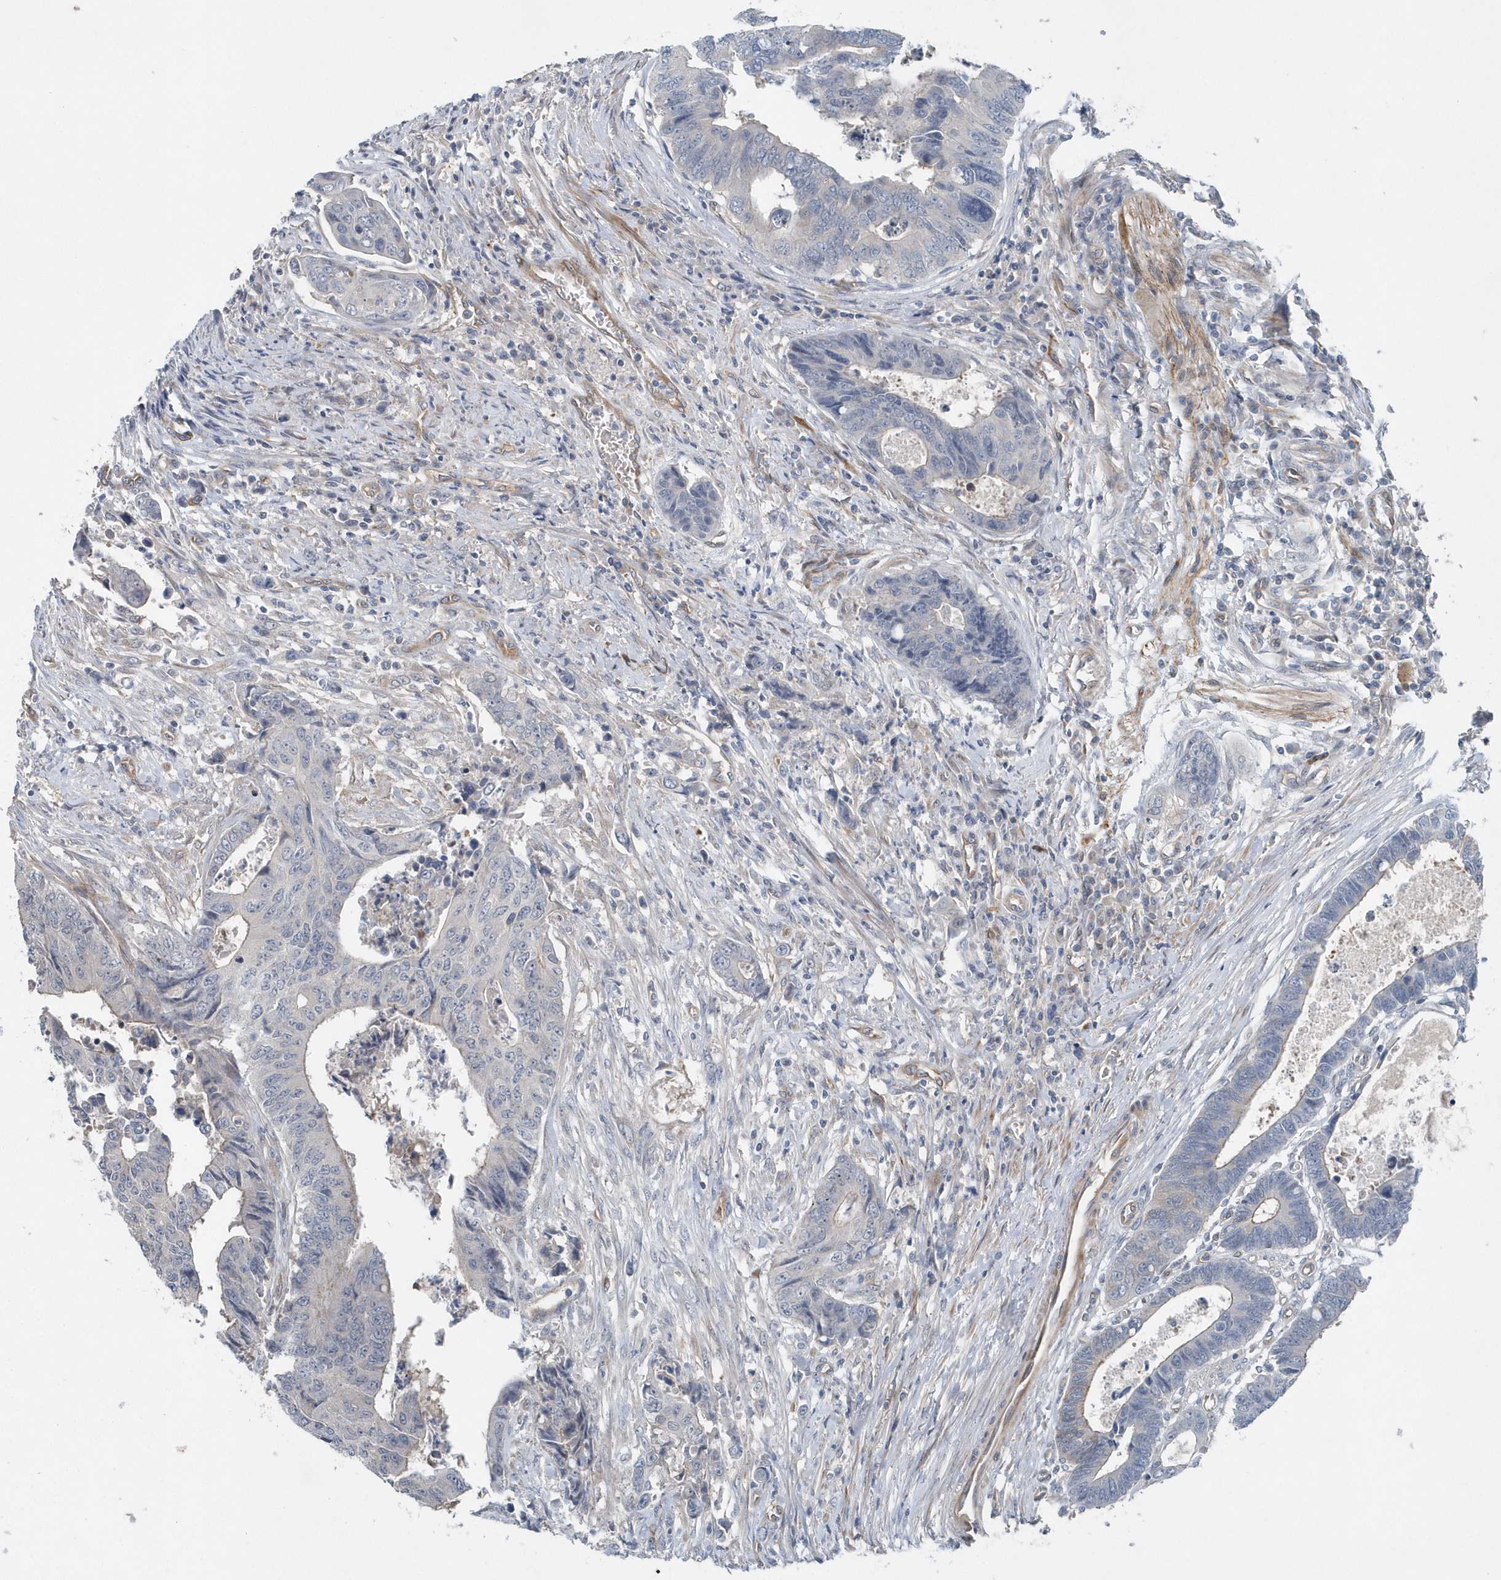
{"staining": {"intensity": "negative", "quantity": "none", "location": "none"}, "tissue": "colorectal cancer", "cell_type": "Tumor cells", "image_type": "cancer", "snomed": [{"axis": "morphology", "description": "Adenocarcinoma, NOS"}, {"axis": "topography", "description": "Rectum"}], "caption": "The image displays no significant staining in tumor cells of colorectal cancer (adenocarcinoma).", "gene": "MCC", "patient": {"sex": "male", "age": 84}}